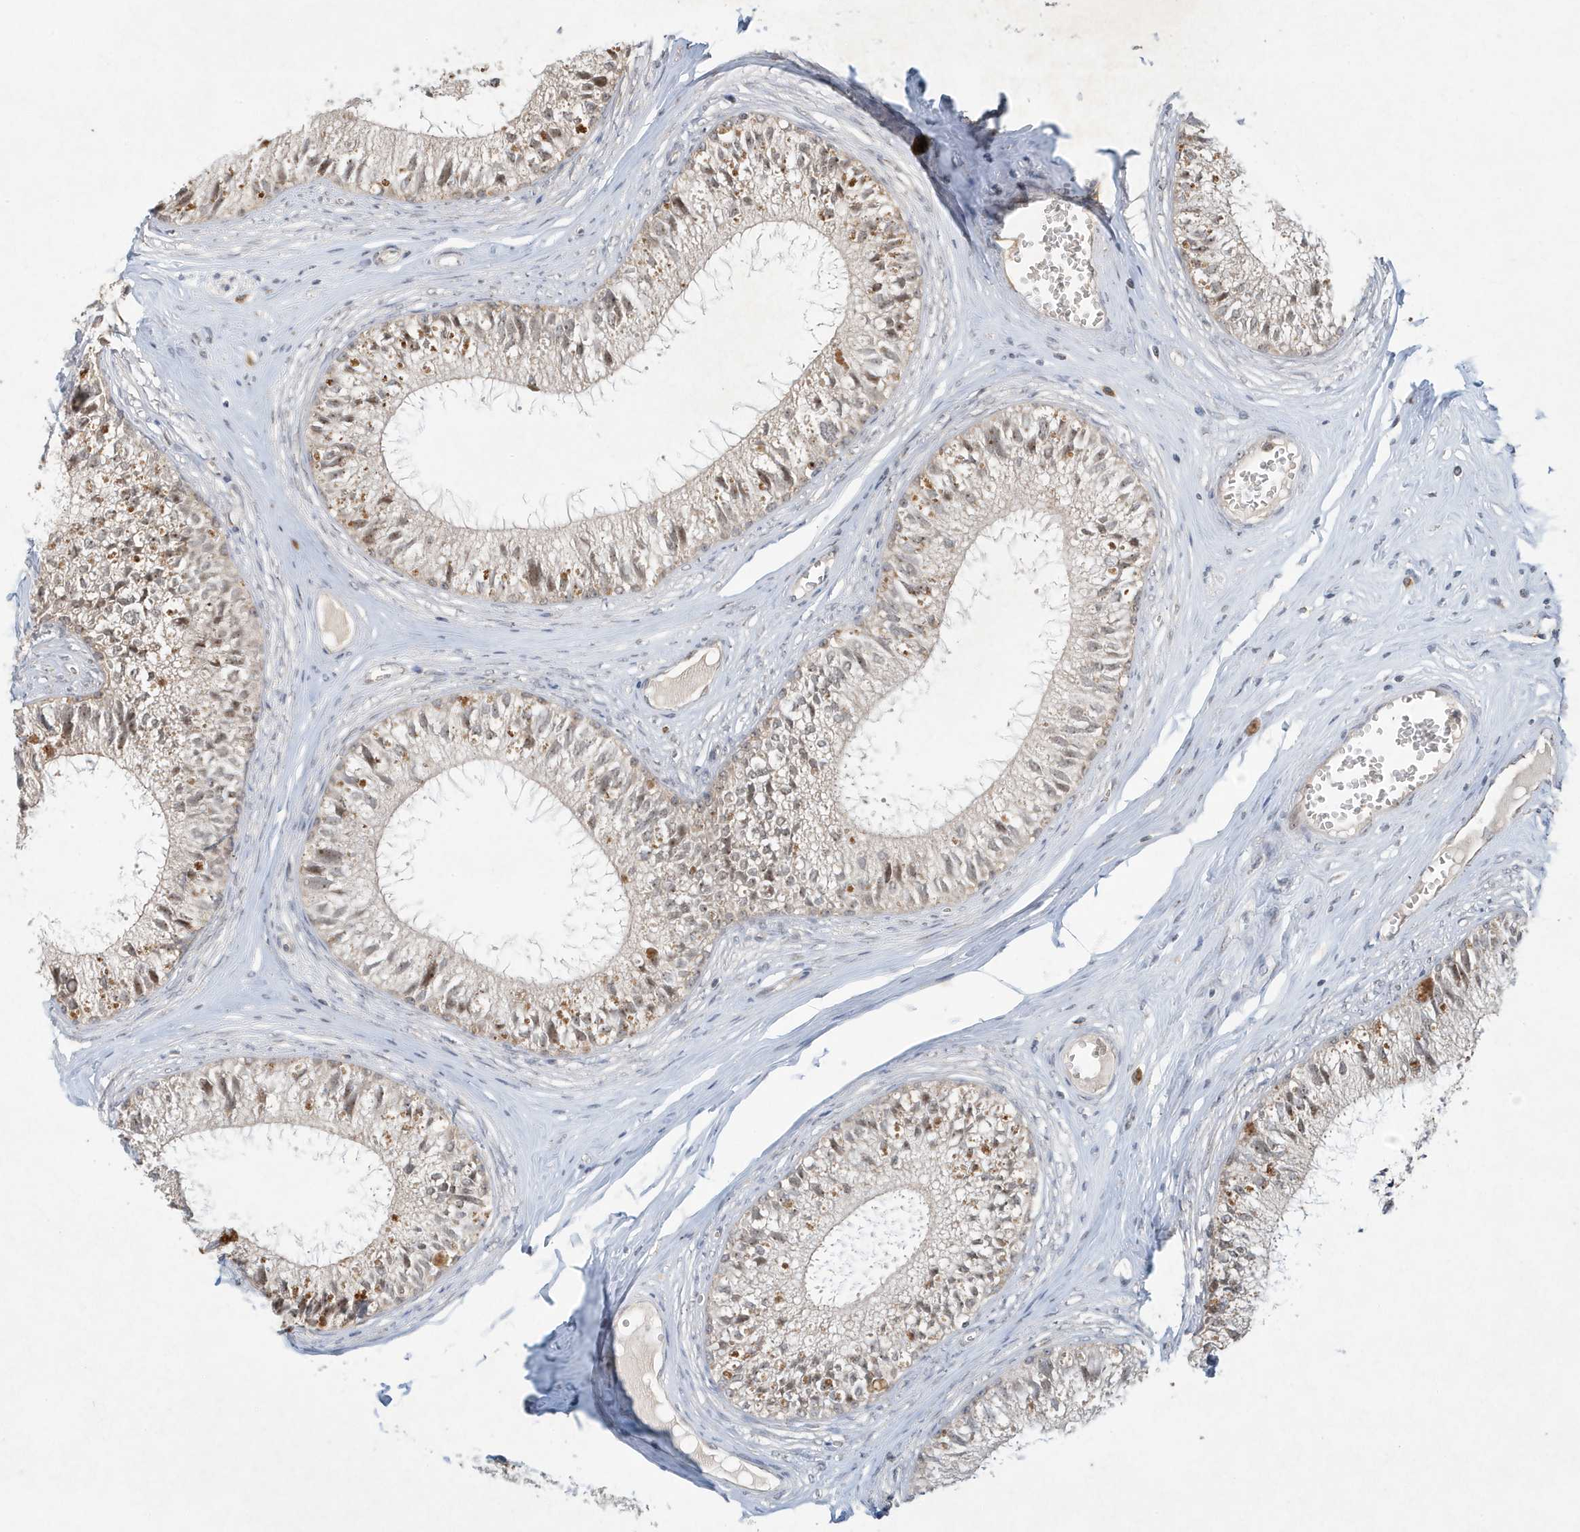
{"staining": {"intensity": "moderate", "quantity": ">75%", "location": "cytoplasmic/membranous,nuclear"}, "tissue": "epididymis", "cell_type": "Glandular cells", "image_type": "normal", "snomed": [{"axis": "morphology", "description": "Normal tissue, NOS"}, {"axis": "topography", "description": "Epididymis"}], "caption": "Protein expression analysis of benign epididymis demonstrates moderate cytoplasmic/membranous,nuclear expression in approximately >75% of glandular cells. Using DAB (brown) and hematoxylin (blue) stains, captured at high magnification using brightfield microscopy.", "gene": "ABCB9", "patient": {"sex": "male", "age": 36}}